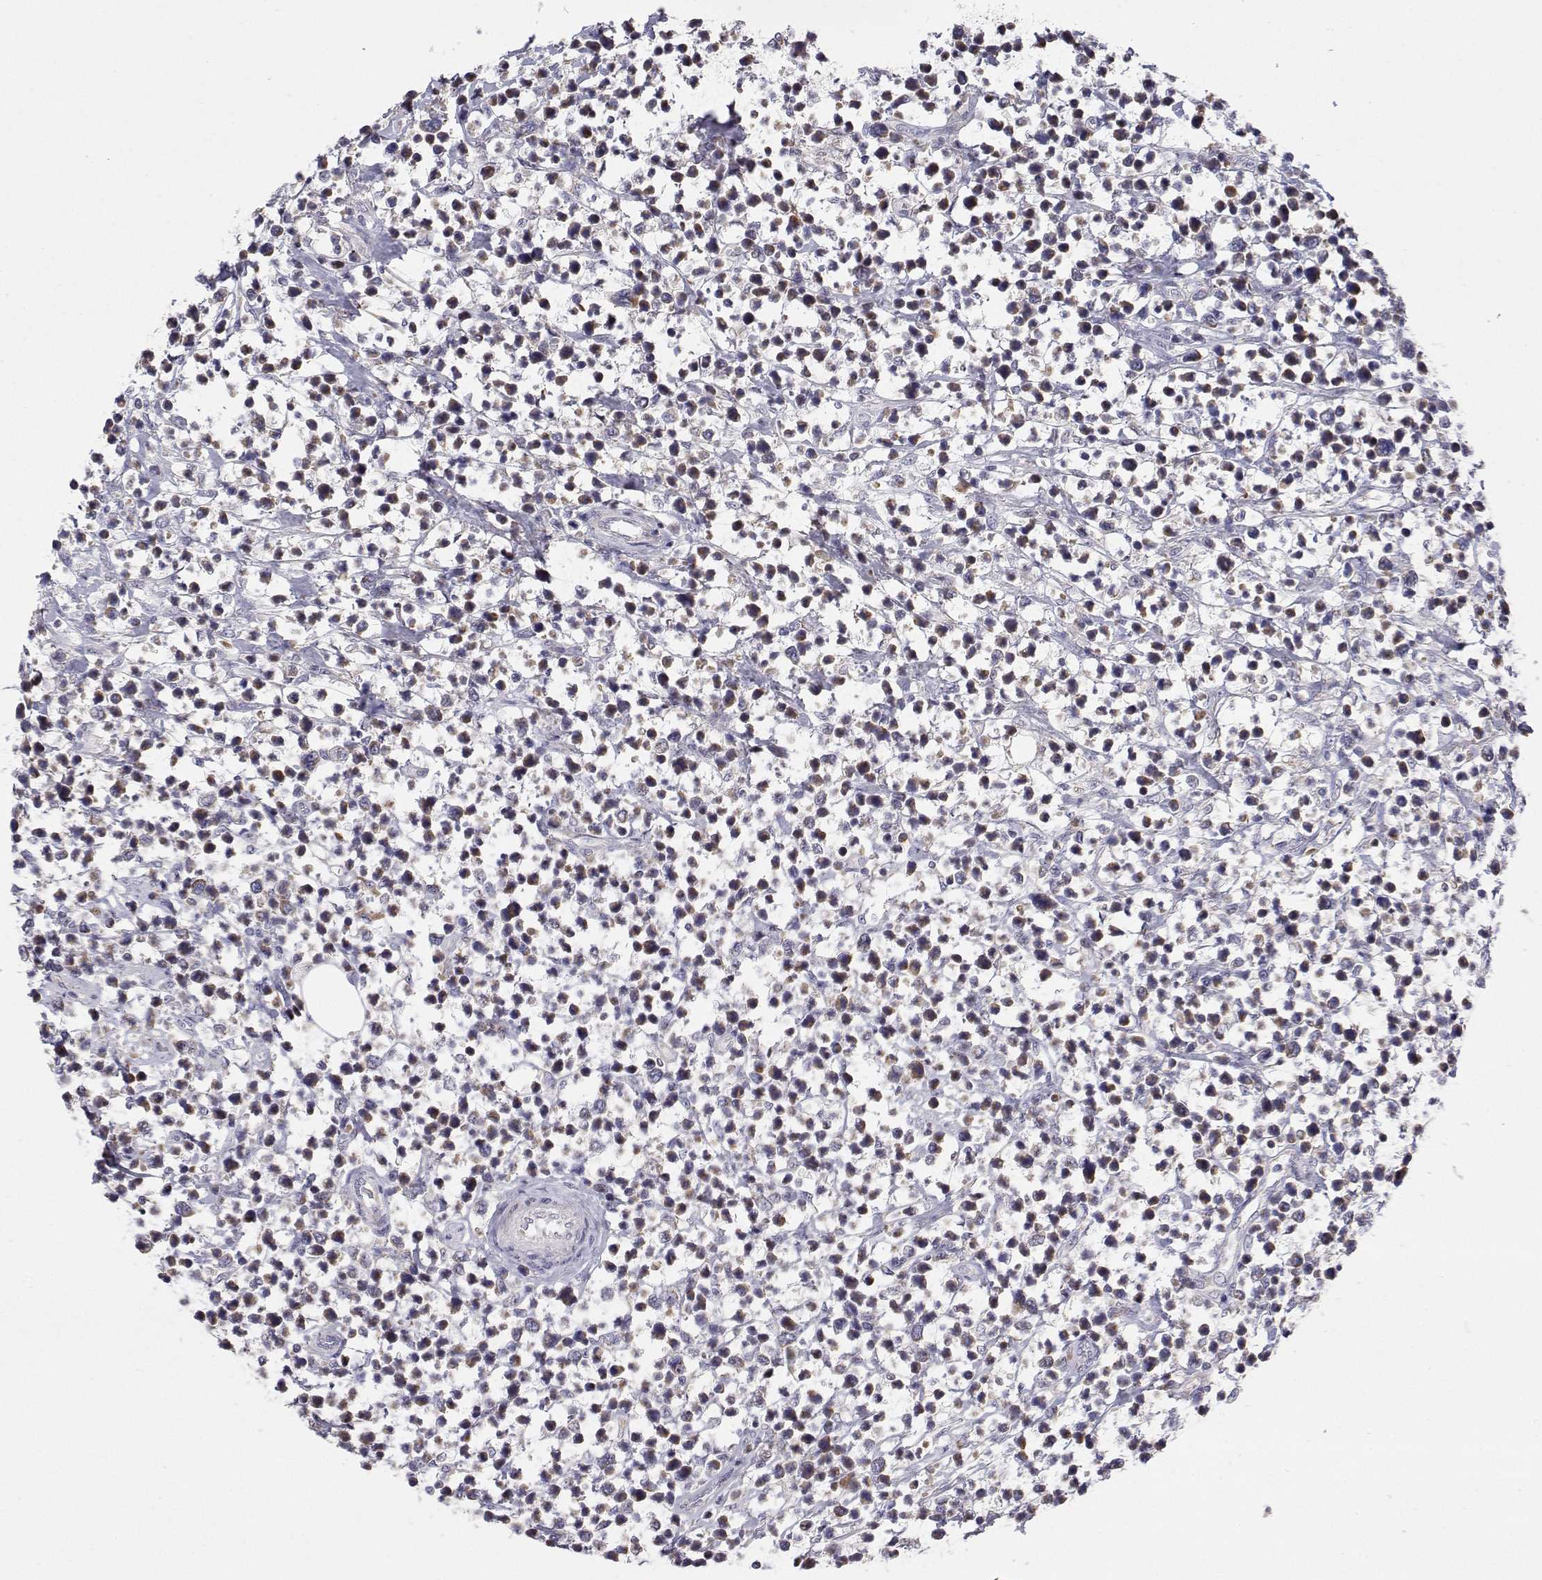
{"staining": {"intensity": "weak", "quantity": "<25%", "location": "cytoplasmic/membranous"}, "tissue": "lymphoma", "cell_type": "Tumor cells", "image_type": "cancer", "snomed": [{"axis": "morphology", "description": "Malignant lymphoma, non-Hodgkin's type, High grade"}, {"axis": "topography", "description": "Soft tissue"}], "caption": "A high-resolution photomicrograph shows IHC staining of high-grade malignant lymphoma, non-Hodgkin's type, which displays no significant staining in tumor cells.", "gene": "MRPL3", "patient": {"sex": "female", "age": 56}}